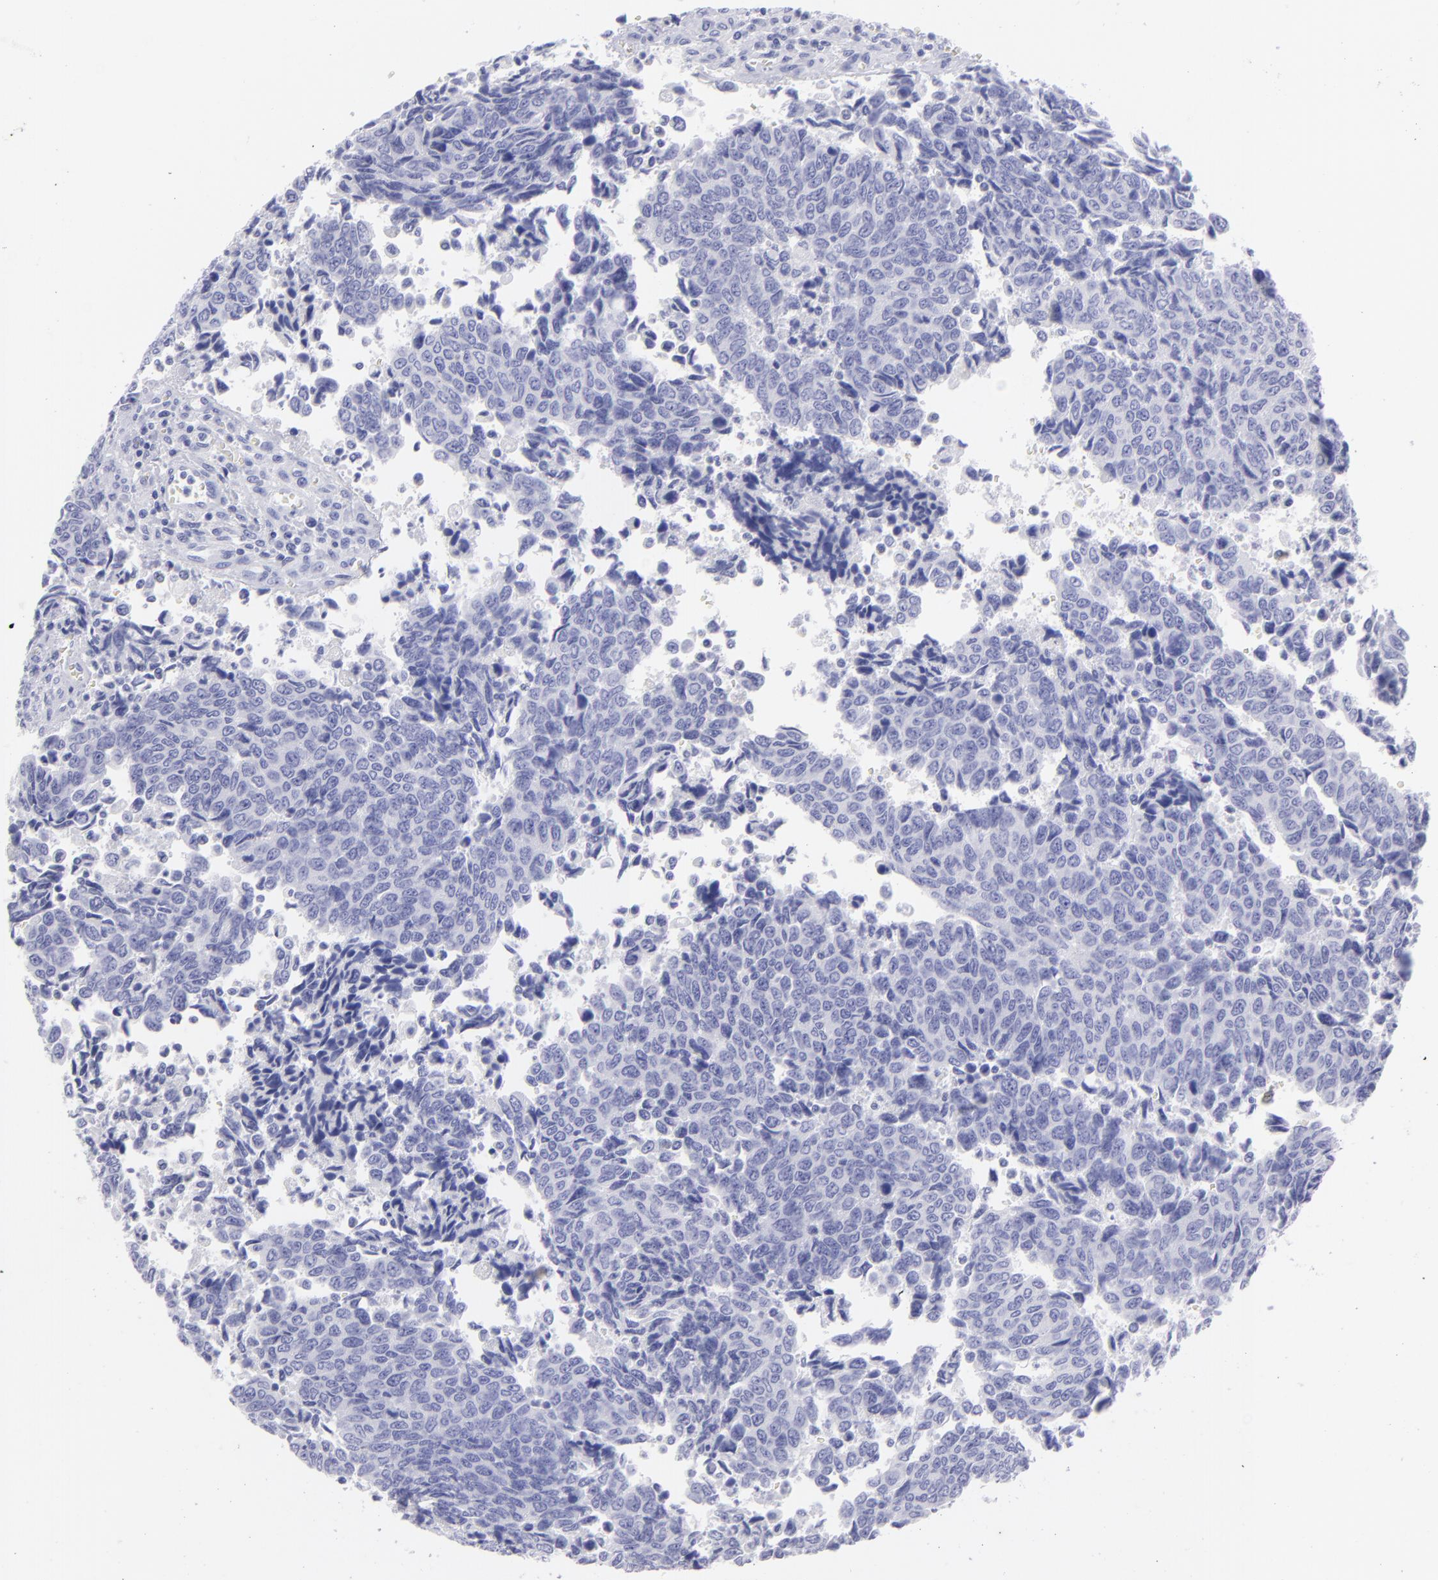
{"staining": {"intensity": "negative", "quantity": "none", "location": "none"}, "tissue": "urothelial cancer", "cell_type": "Tumor cells", "image_type": "cancer", "snomed": [{"axis": "morphology", "description": "Urothelial carcinoma, High grade"}, {"axis": "topography", "description": "Urinary bladder"}], "caption": "Urothelial cancer stained for a protein using immunohistochemistry displays no staining tumor cells.", "gene": "SLC1A2", "patient": {"sex": "male", "age": 86}}